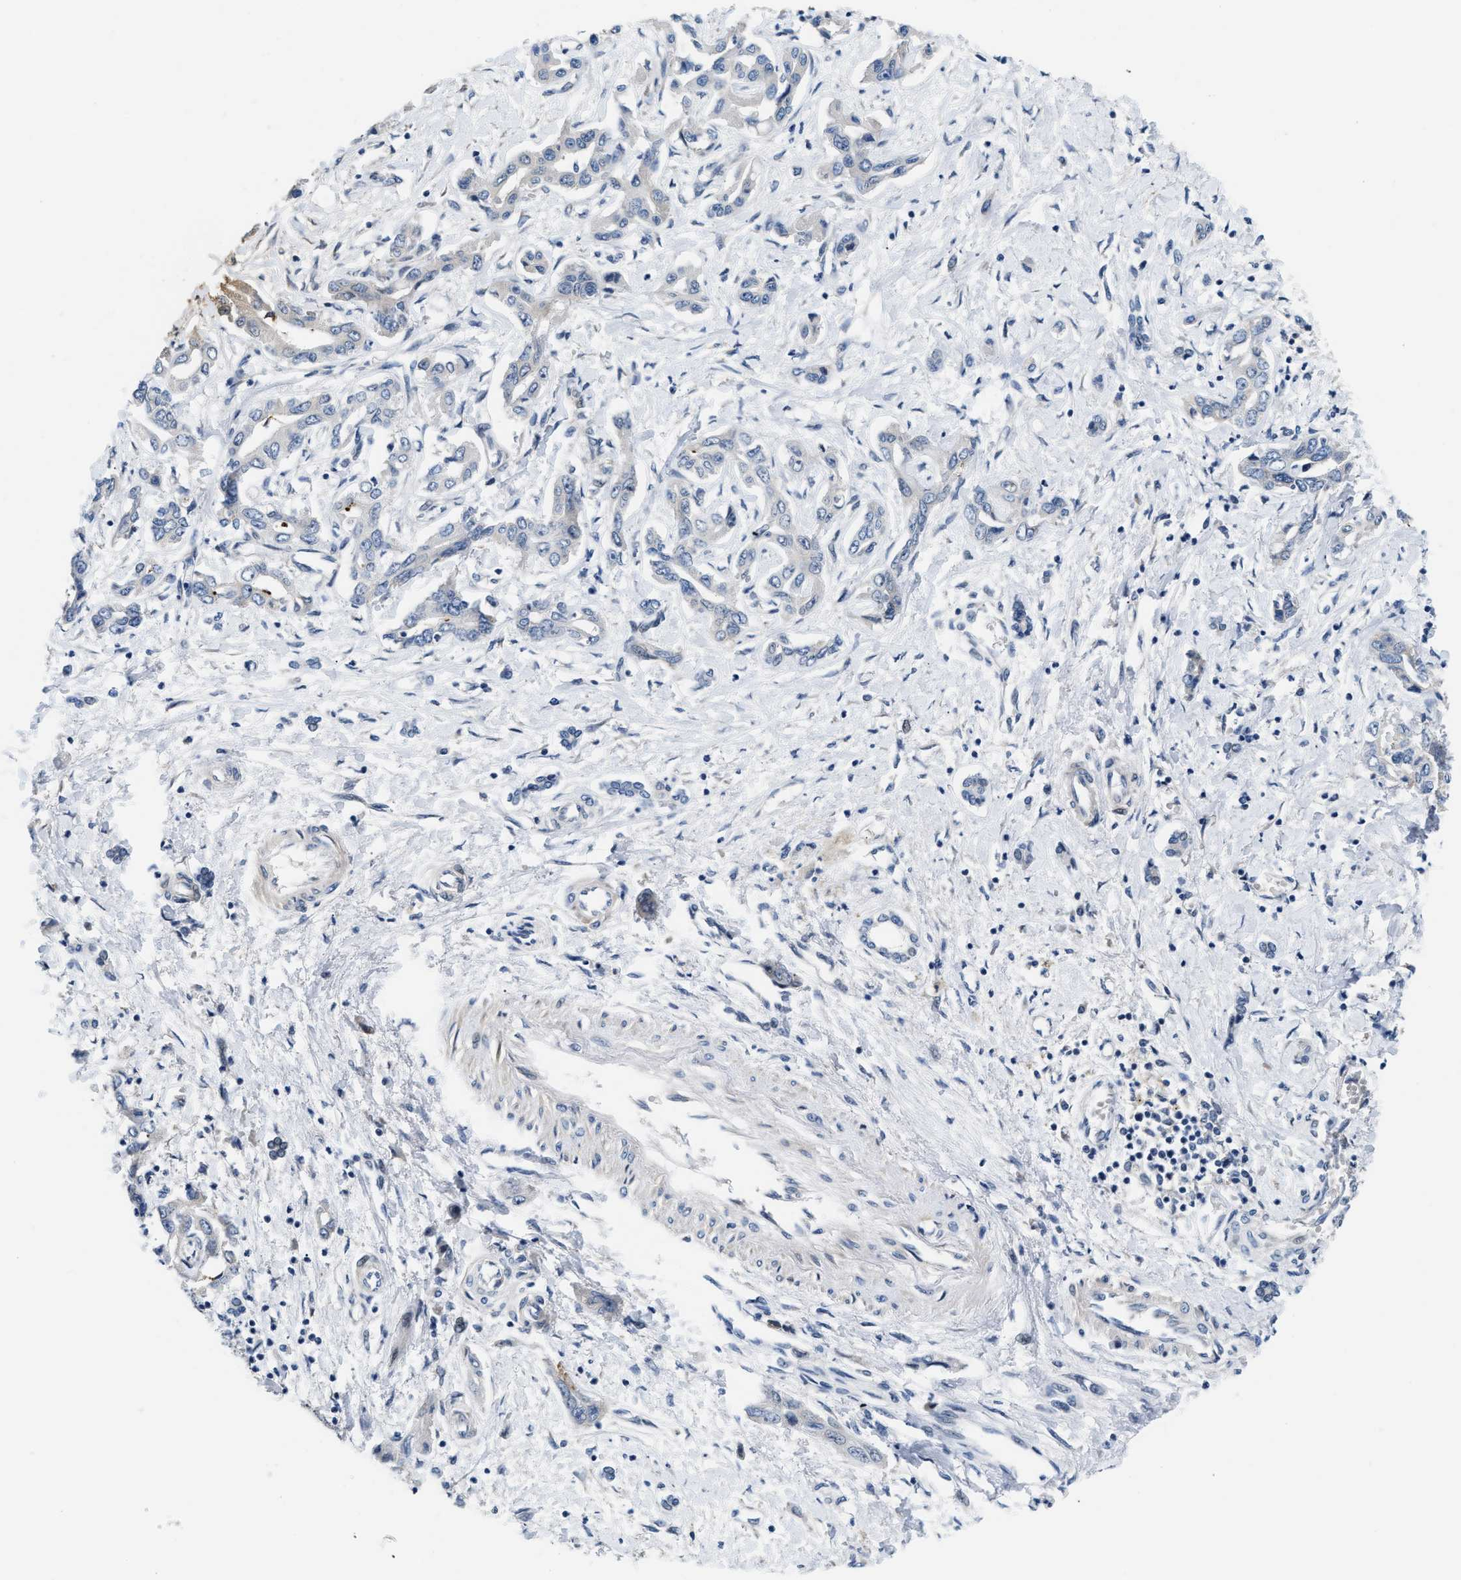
{"staining": {"intensity": "negative", "quantity": "none", "location": "none"}, "tissue": "liver cancer", "cell_type": "Tumor cells", "image_type": "cancer", "snomed": [{"axis": "morphology", "description": "Cholangiocarcinoma"}, {"axis": "topography", "description": "Liver"}], "caption": "This is an immunohistochemistry (IHC) histopathology image of human liver cholangiocarcinoma. There is no staining in tumor cells.", "gene": "CLGN", "patient": {"sex": "male", "age": 59}}